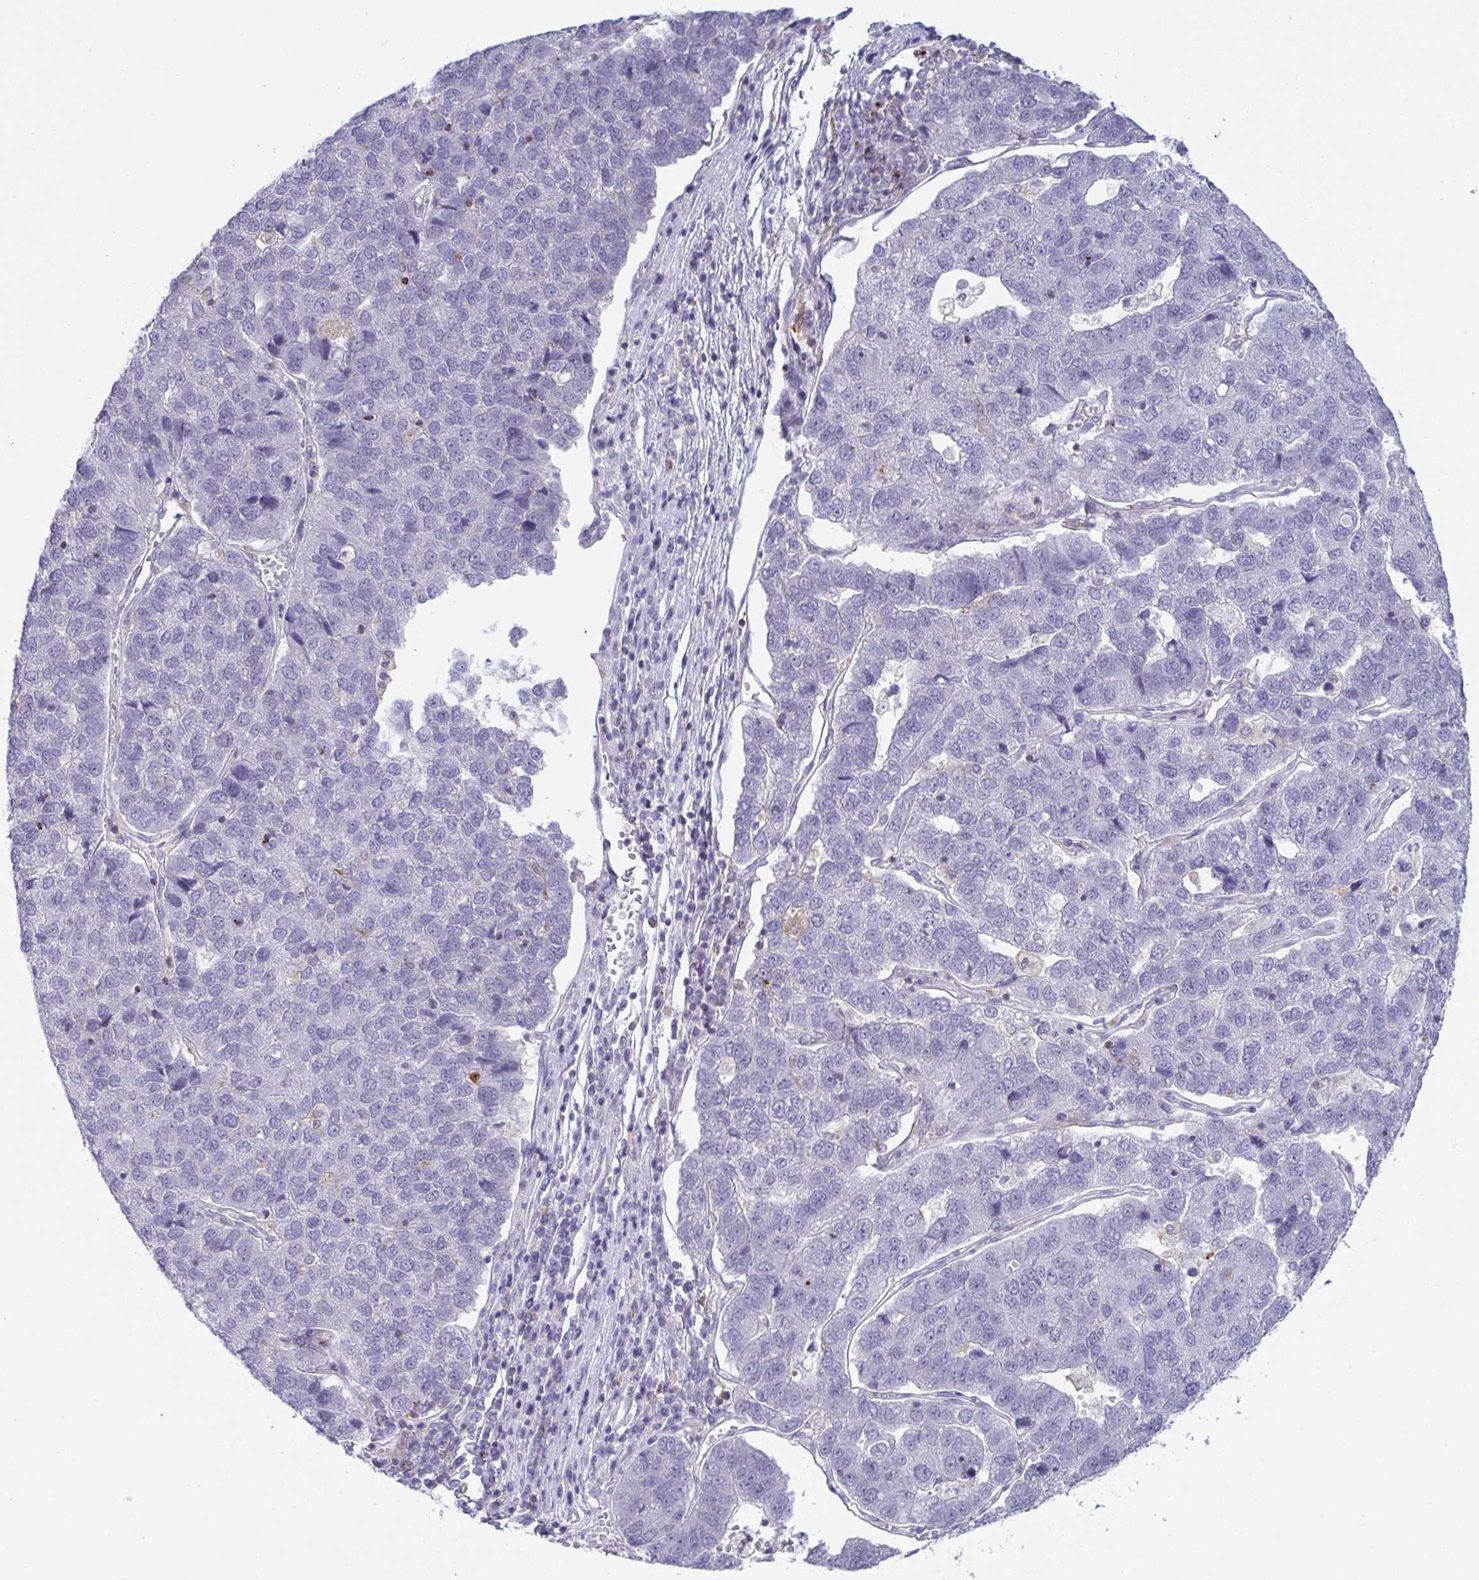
{"staining": {"intensity": "negative", "quantity": "none", "location": "none"}, "tissue": "pancreatic cancer", "cell_type": "Tumor cells", "image_type": "cancer", "snomed": [{"axis": "morphology", "description": "Adenocarcinoma, NOS"}, {"axis": "topography", "description": "Pancreas"}], "caption": "Image shows no protein positivity in tumor cells of adenocarcinoma (pancreatic) tissue. (Brightfield microscopy of DAB (3,3'-diaminobenzidine) immunohistochemistry at high magnification).", "gene": "DISP2", "patient": {"sex": "female", "age": 61}}